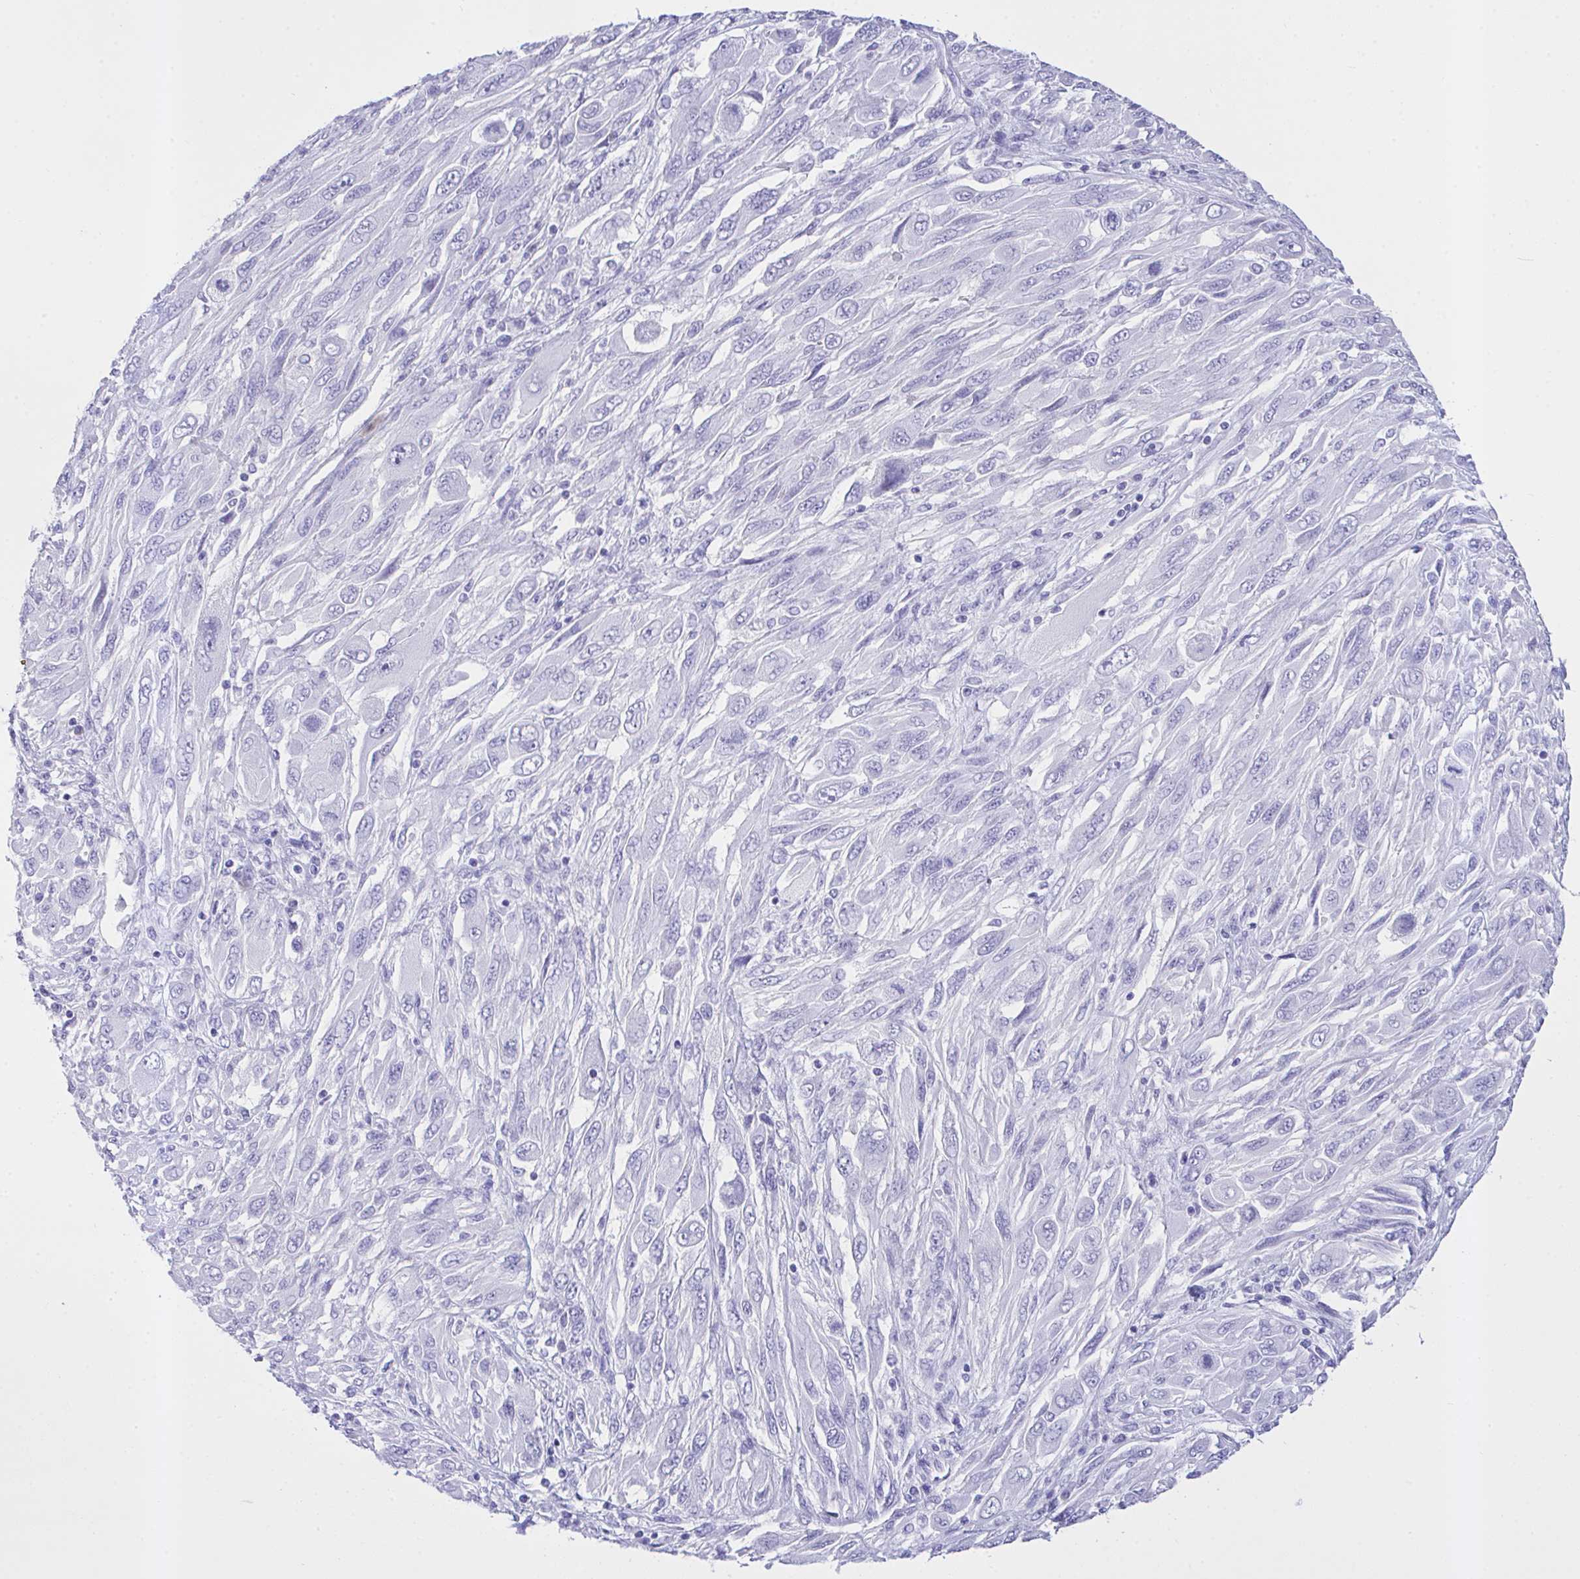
{"staining": {"intensity": "negative", "quantity": "none", "location": "none"}, "tissue": "melanoma", "cell_type": "Tumor cells", "image_type": "cancer", "snomed": [{"axis": "morphology", "description": "Malignant melanoma, NOS"}, {"axis": "topography", "description": "Skin"}], "caption": "DAB (3,3'-diaminobenzidine) immunohistochemical staining of malignant melanoma demonstrates no significant expression in tumor cells.", "gene": "AKR1D1", "patient": {"sex": "female", "age": 91}}